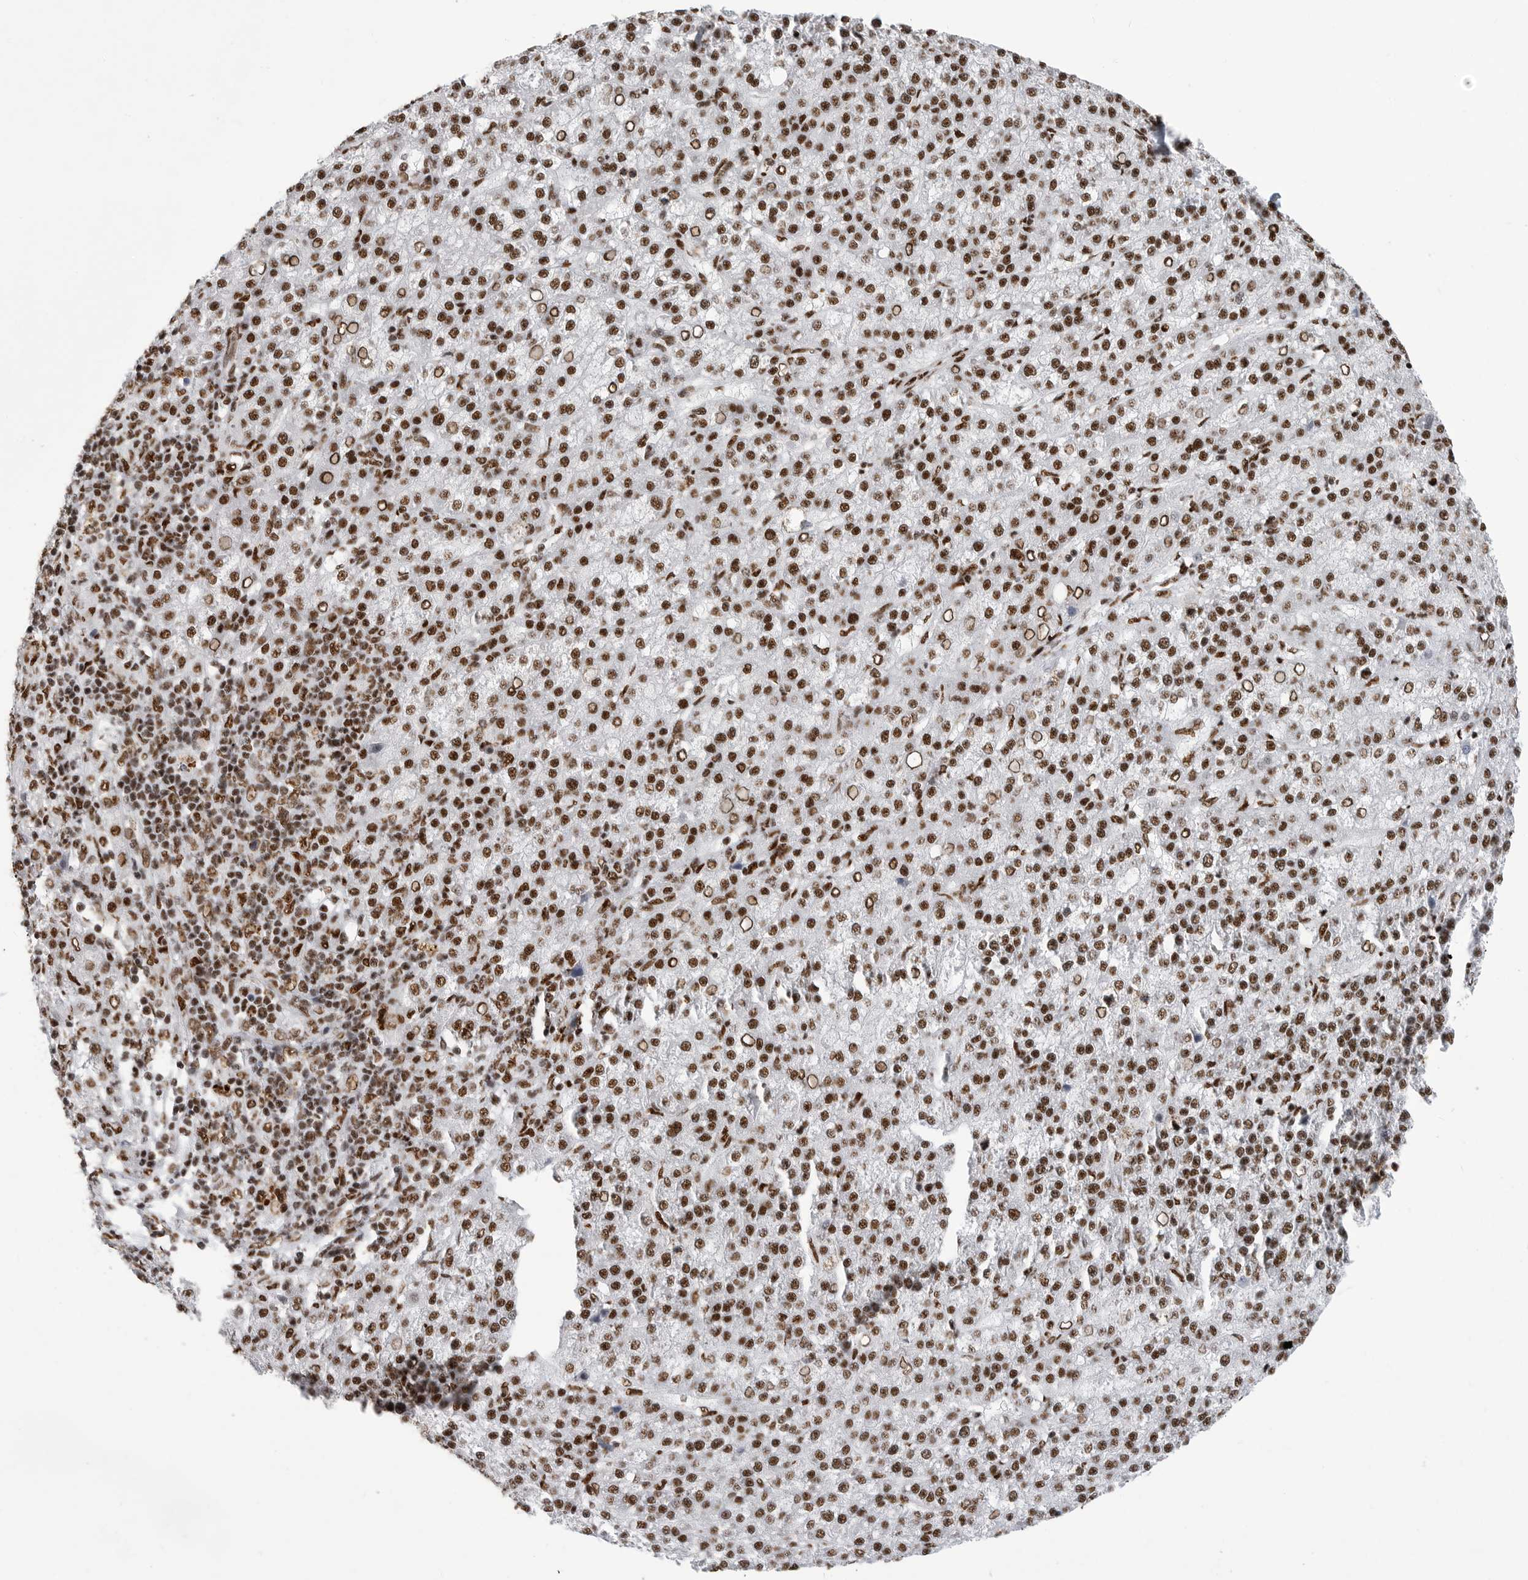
{"staining": {"intensity": "moderate", "quantity": ">75%", "location": "nuclear"}, "tissue": "liver cancer", "cell_type": "Tumor cells", "image_type": "cancer", "snomed": [{"axis": "morphology", "description": "Carcinoma, Hepatocellular, NOS"}, {"axis": "topography", "description": "Liver"}], "caption": "The image displays a brown stain indicating the presence of a protein in the nuclear of tumor cells in liver cancer. The staining was performed using DAB, with brown indicating positive protein expression. Nuclei are stained blue with hematoxylin.", "gene": "BCLAF1", "patient": {"sex": "female", "age": 58}}